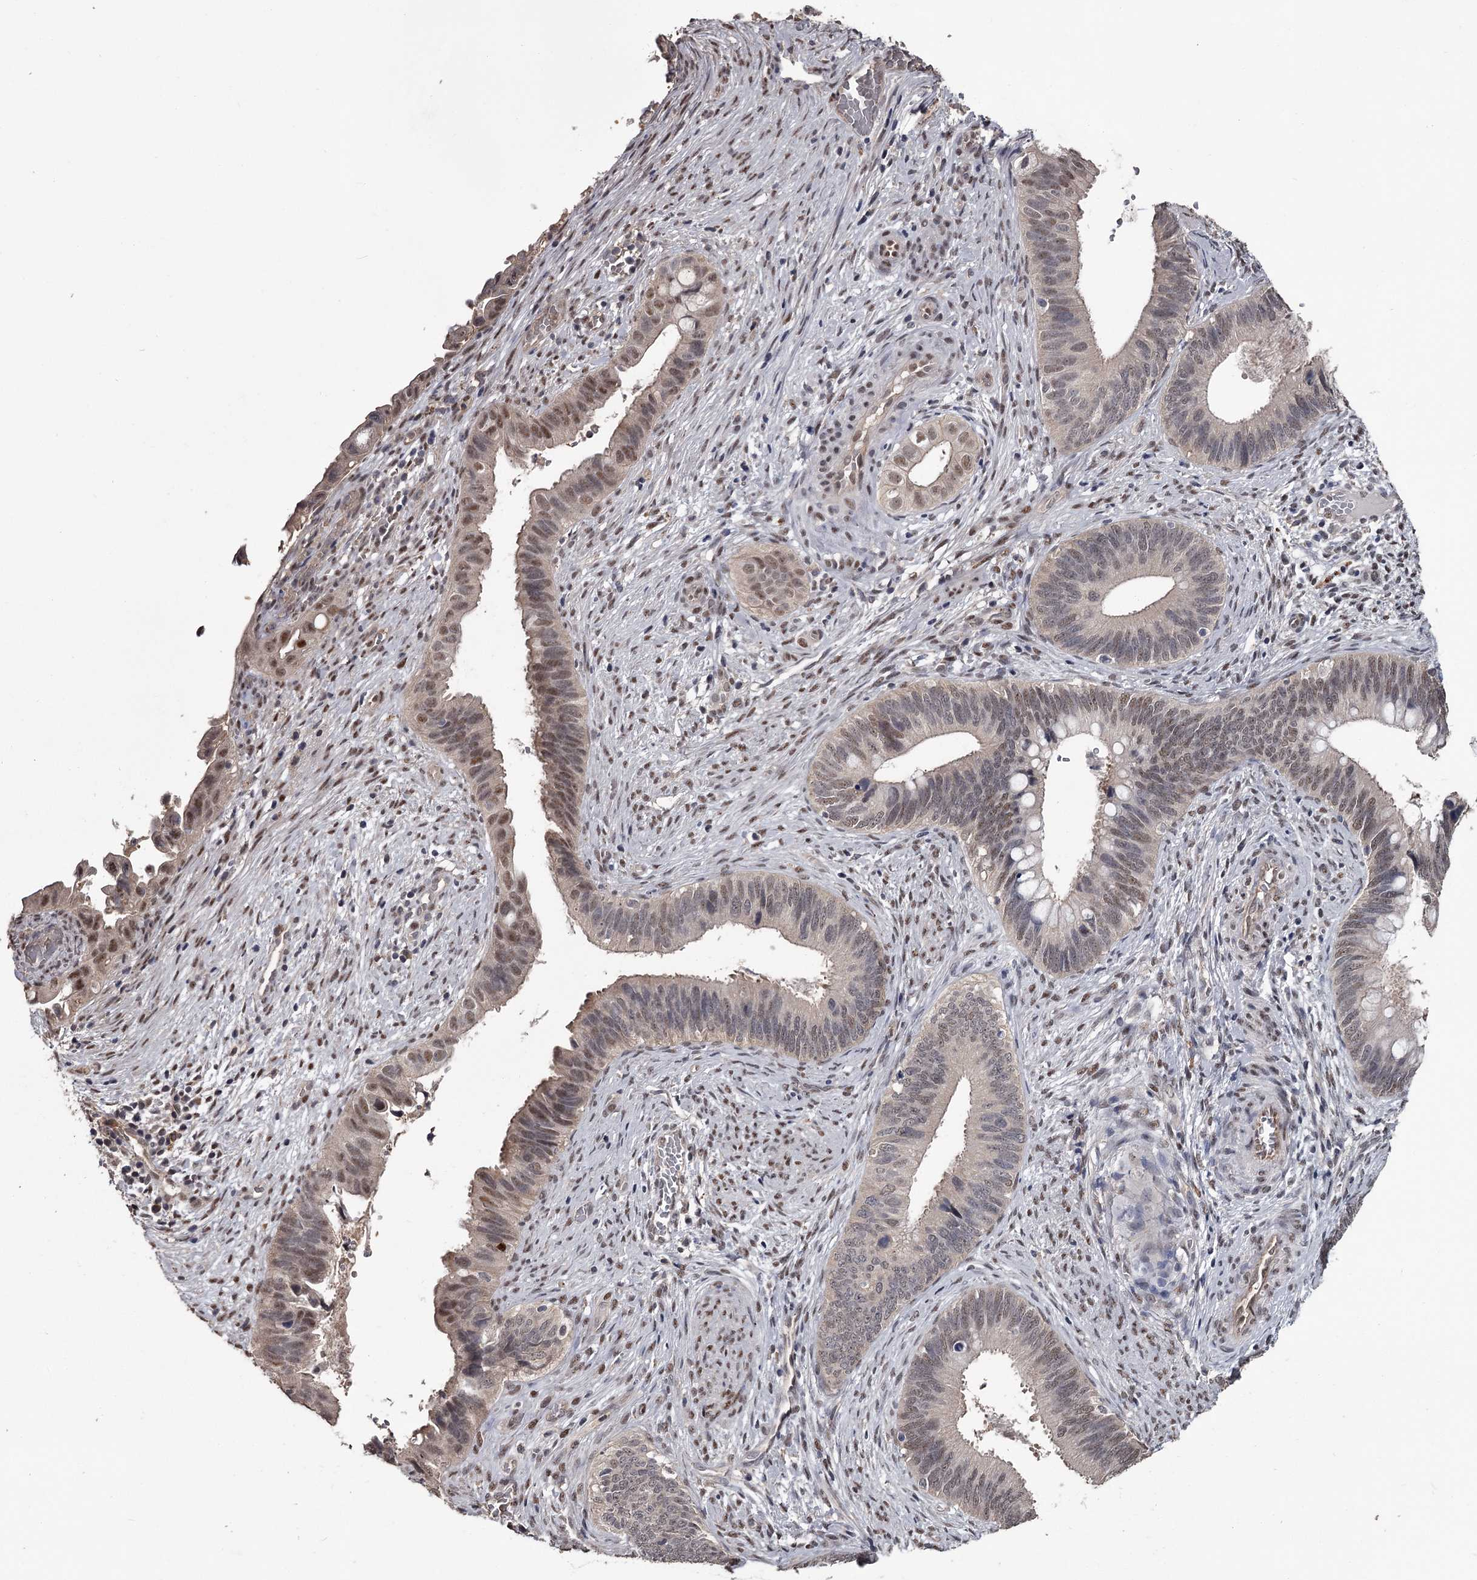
{"staining": {"intensity": "moderate", "quantity": "<25%", "location": "nuclear"}, "tissue": "cervical cancer", "cell_type": "Tumor cells", "image_type": "cancer", "snomed": [{"axis": "morphology", "description": "Adenocarcinoma, NOS"}, {"axis": "topography", "description": "Cervix"}], "caption": "There is low levels of moderate nuclear expression in tumor cells of cervical cancer, as demonstrated by immunohistochemical staining (brown color).", "gene": "PRPF40B", "patient": {"sex": "female", "age": 42}}